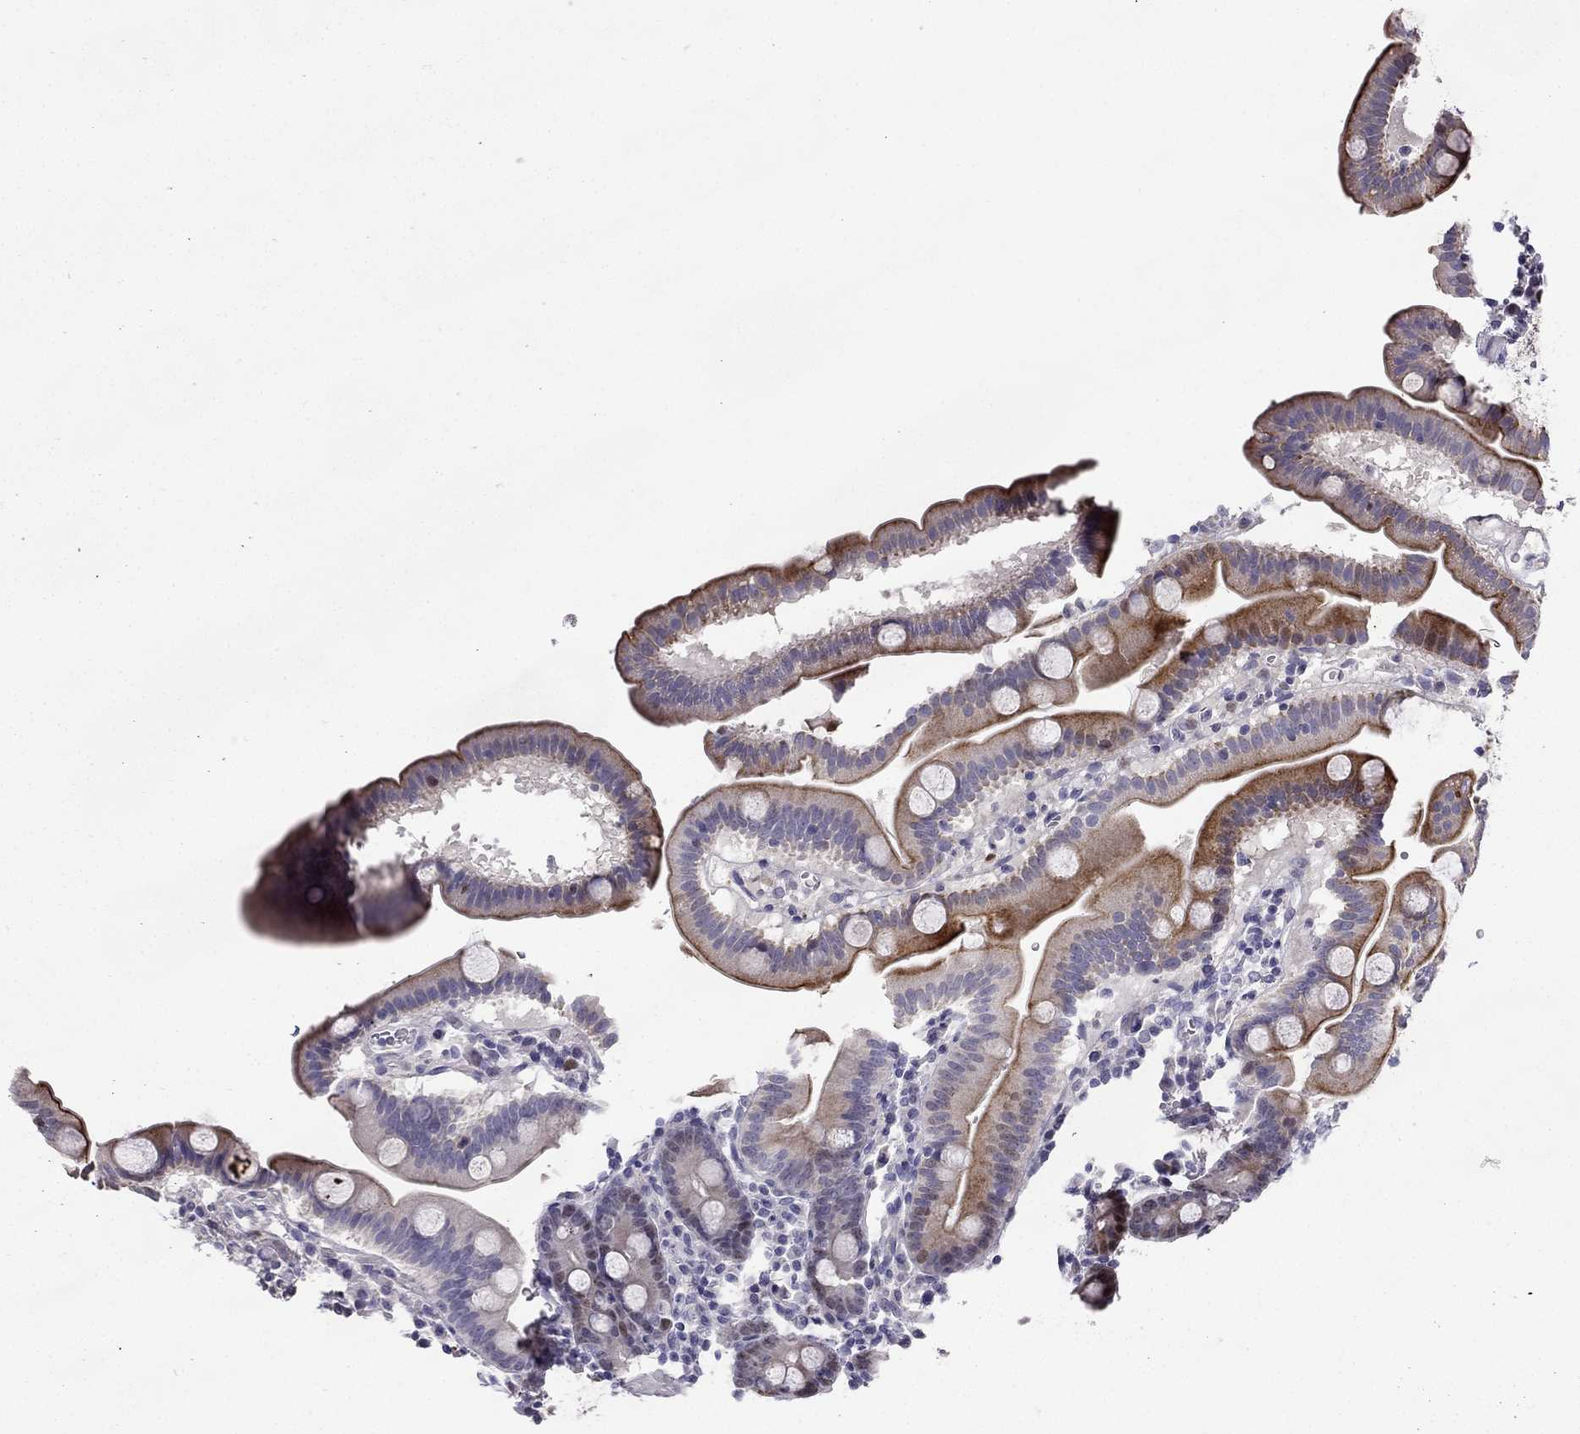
{"staining": {"intensity": "strong", "quantity": "25%-75%", "location": "cytoplasmic/membranous"}, "tissue": "duodenum", "cell_type": "Glandular cells", "image_type": "normal", "snomed": [{"axis": "morphology", "description": "Normal tissue, NOS"}, {"axis": "topography", "description": "Duodenum"}], "caption": "High-magnification brightfield microscopy of unremarkable duodenum stained with DAB (3,3'-diaminobenzidine) (brown) and counterstained with hematoxylin (blue). glandular cells exhibit strong cytoplasmic/membranous staining is present in approximately25%-75% of cells.", "gene": "UHRF1", "patient": {"sex": "male", "age": 59}}